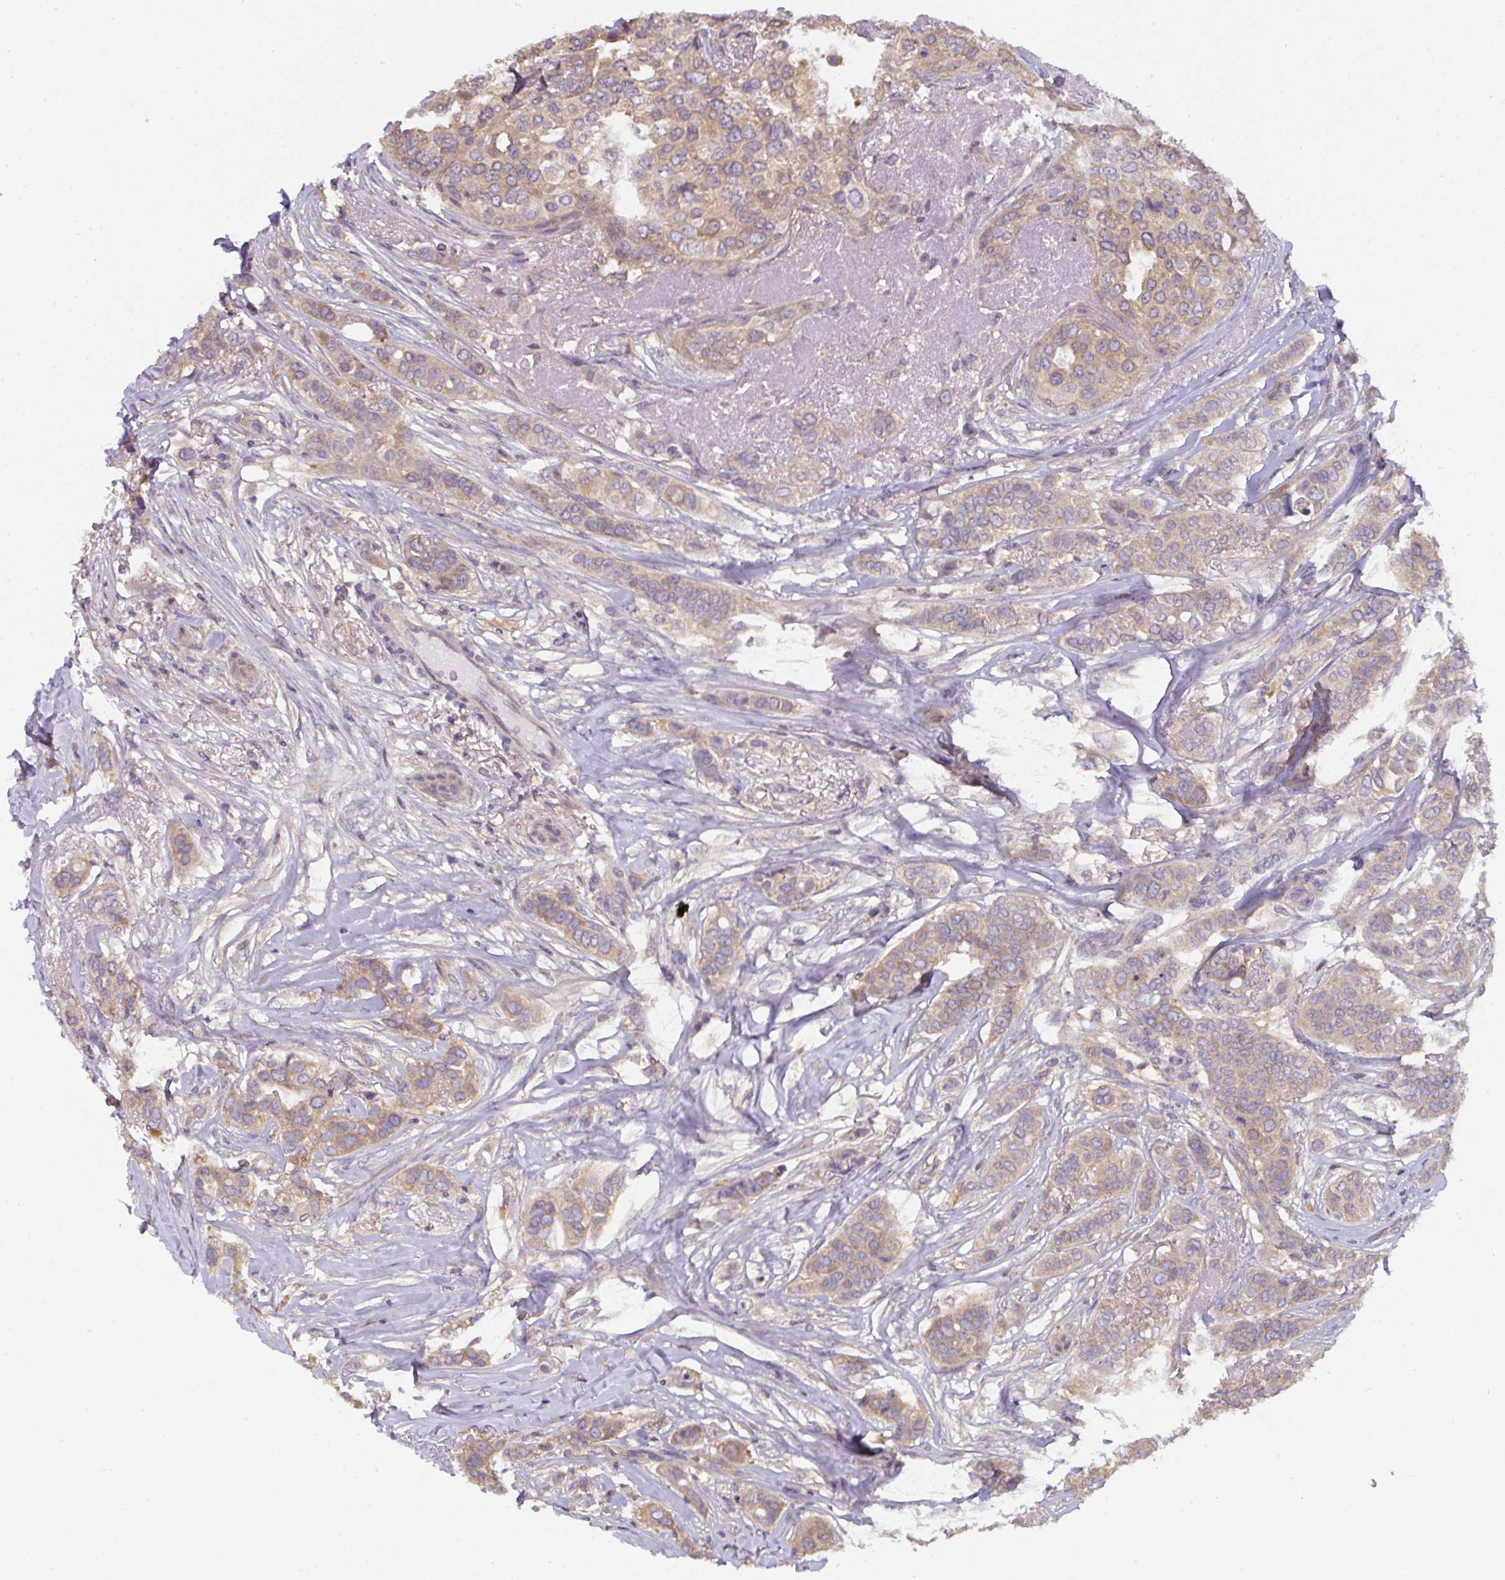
{"staining": {"intensity": "weak", "quantity": ">75%", "location": "cytoplasmic/membranous"}, "tissue": "breast cancer", "cell_type": "Tumor cells", "image_type": "cancer", "snomed": [{"axis": "morphology", "description": "Lobular carcinoma"}, {"axis": "topography", "description": "Breast"}], "caption": "This is an image of immunohistochemistry staining of lobular carcinoma (breast), which shows weak expression in the cytoplasmic/membranous of tumor cells.", "gene": "ST13", "patient": {"sex": "female", "age": 51}}